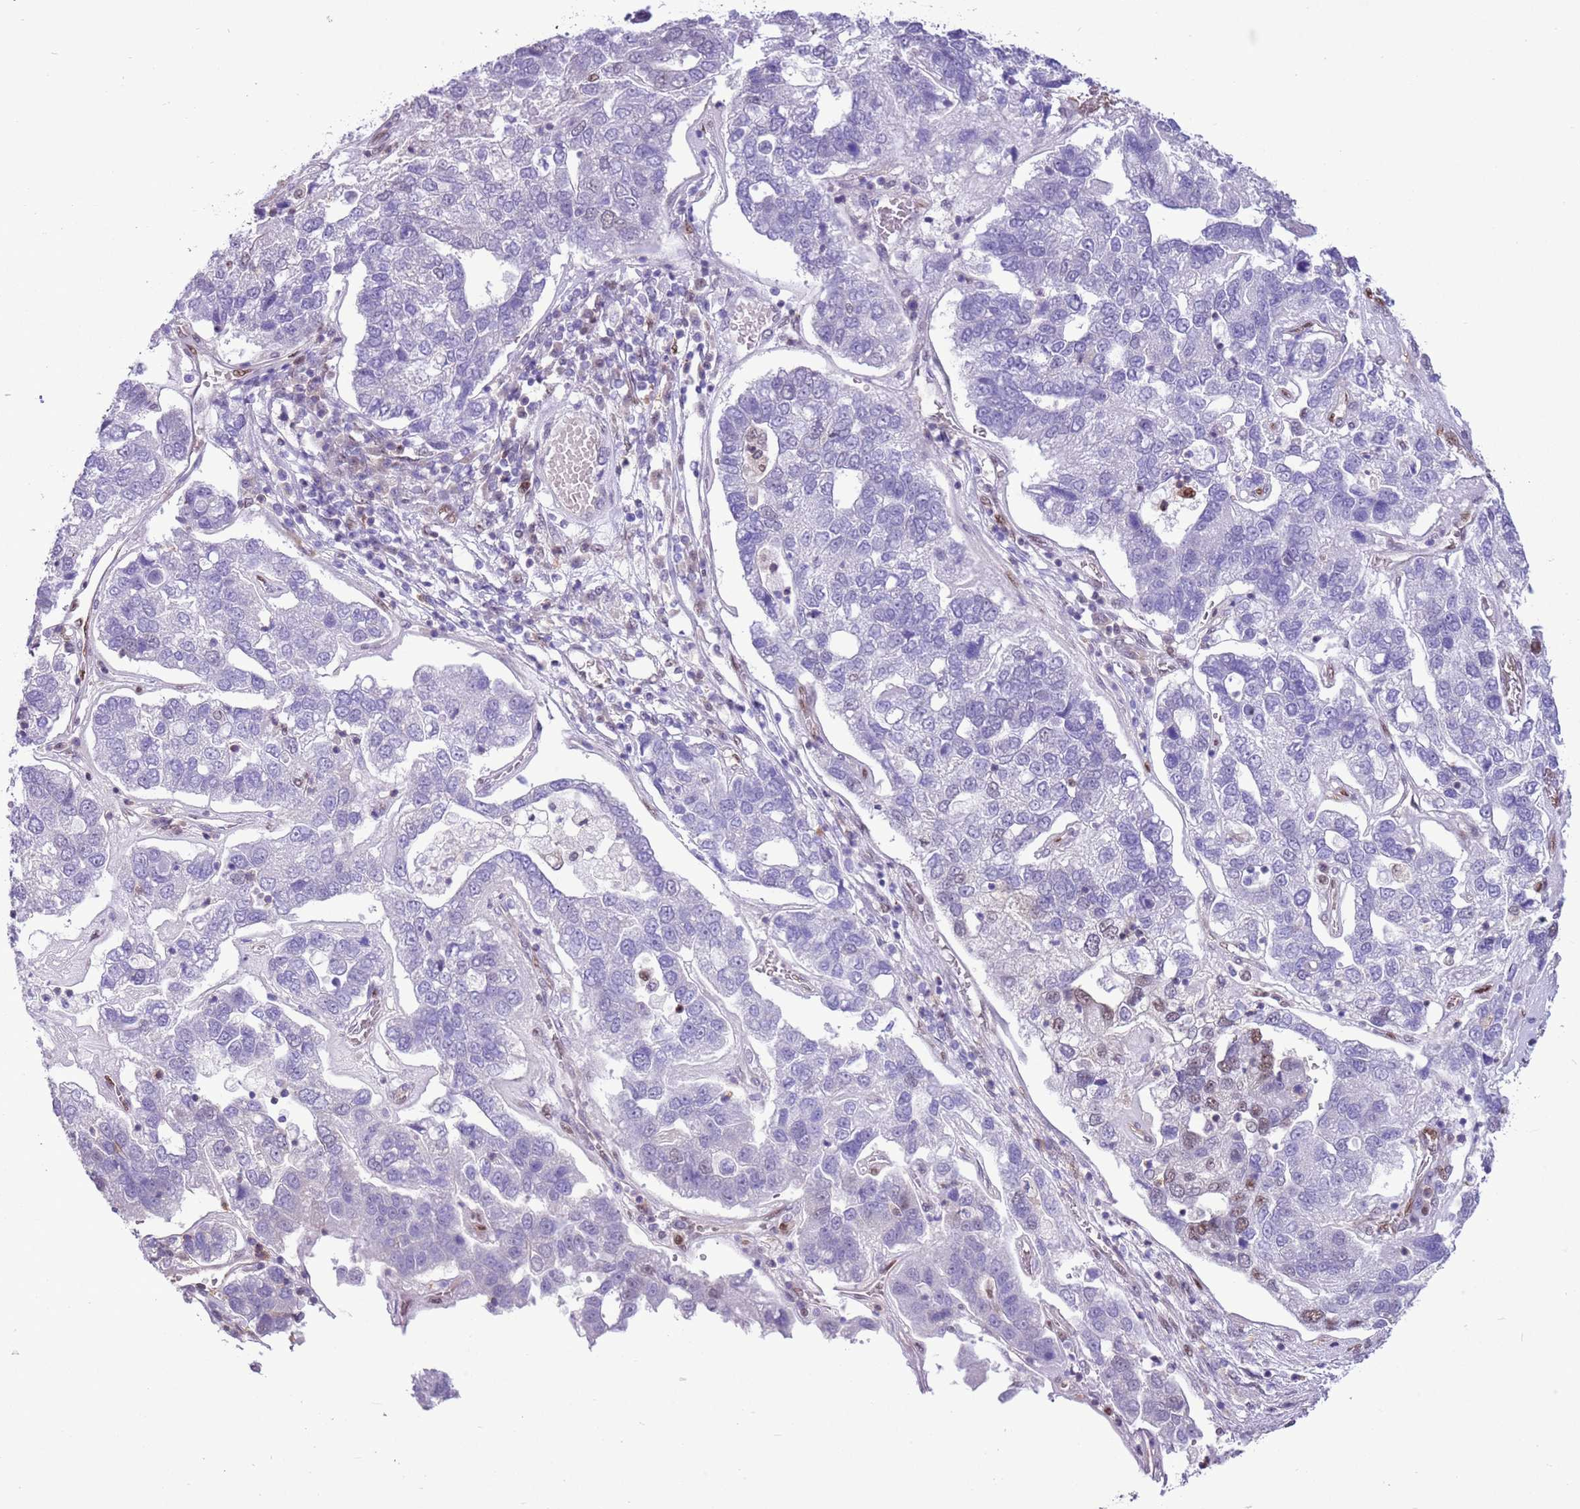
{"staining": {"intensity": "negative", "quantity": "none", "location": "none"}, "tissue": "pancreatic cancer", "cell_type": "Tumor cells", "image_type": "cancer", "snomed": [{"axis": "morphology", "description": "Adenocarcinoma, NOS"}, {"axis": "topography", "description": "Pancreas"}], "caption": "Image shows no protein staining in tumor cells of adenocarcinoma (pancreatic) tissue.", "gene": "DDI2", "patient": {"sex": "female", "age": 61}}